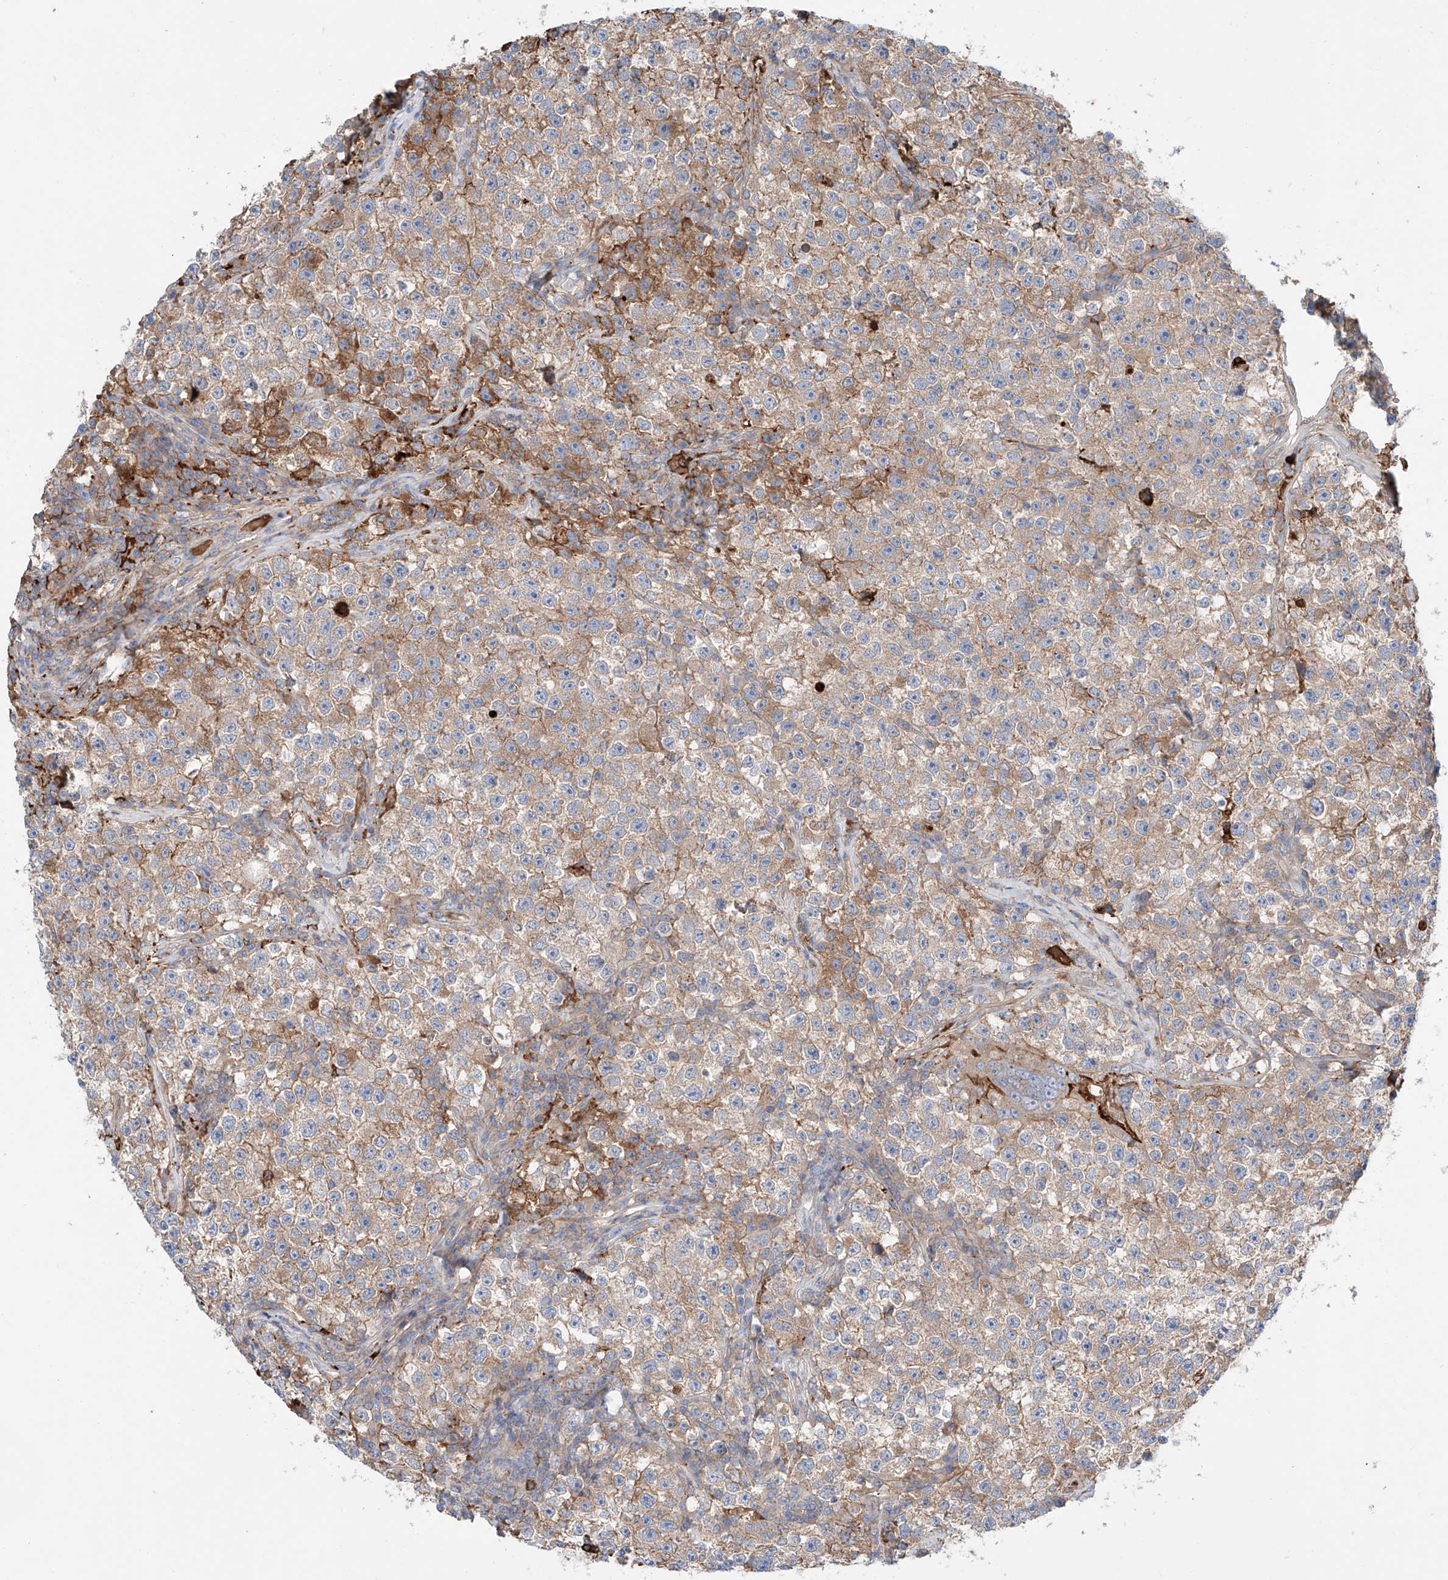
{"staining": {"intensity": "moderate", "quantity": "25%-75%", "location": "cytoplasmic/membranous"}, "tissue": "testis cancer", "cell_type": "Tumor cells", "image_type": "cancer", "snomed": [{"axis": "morphology", "description": "Seminoma, NOS"}, {"axis": "topography", "description": "Testis"}], "caption": "Brown immunohistochemical staining in testis seminoma reveals moderate cytoplasmic/membranous staining in approximately 25%-75% of tumor cells.", "gene": "PGGT1B", "patient": {"sex": "male", "age": 22}}